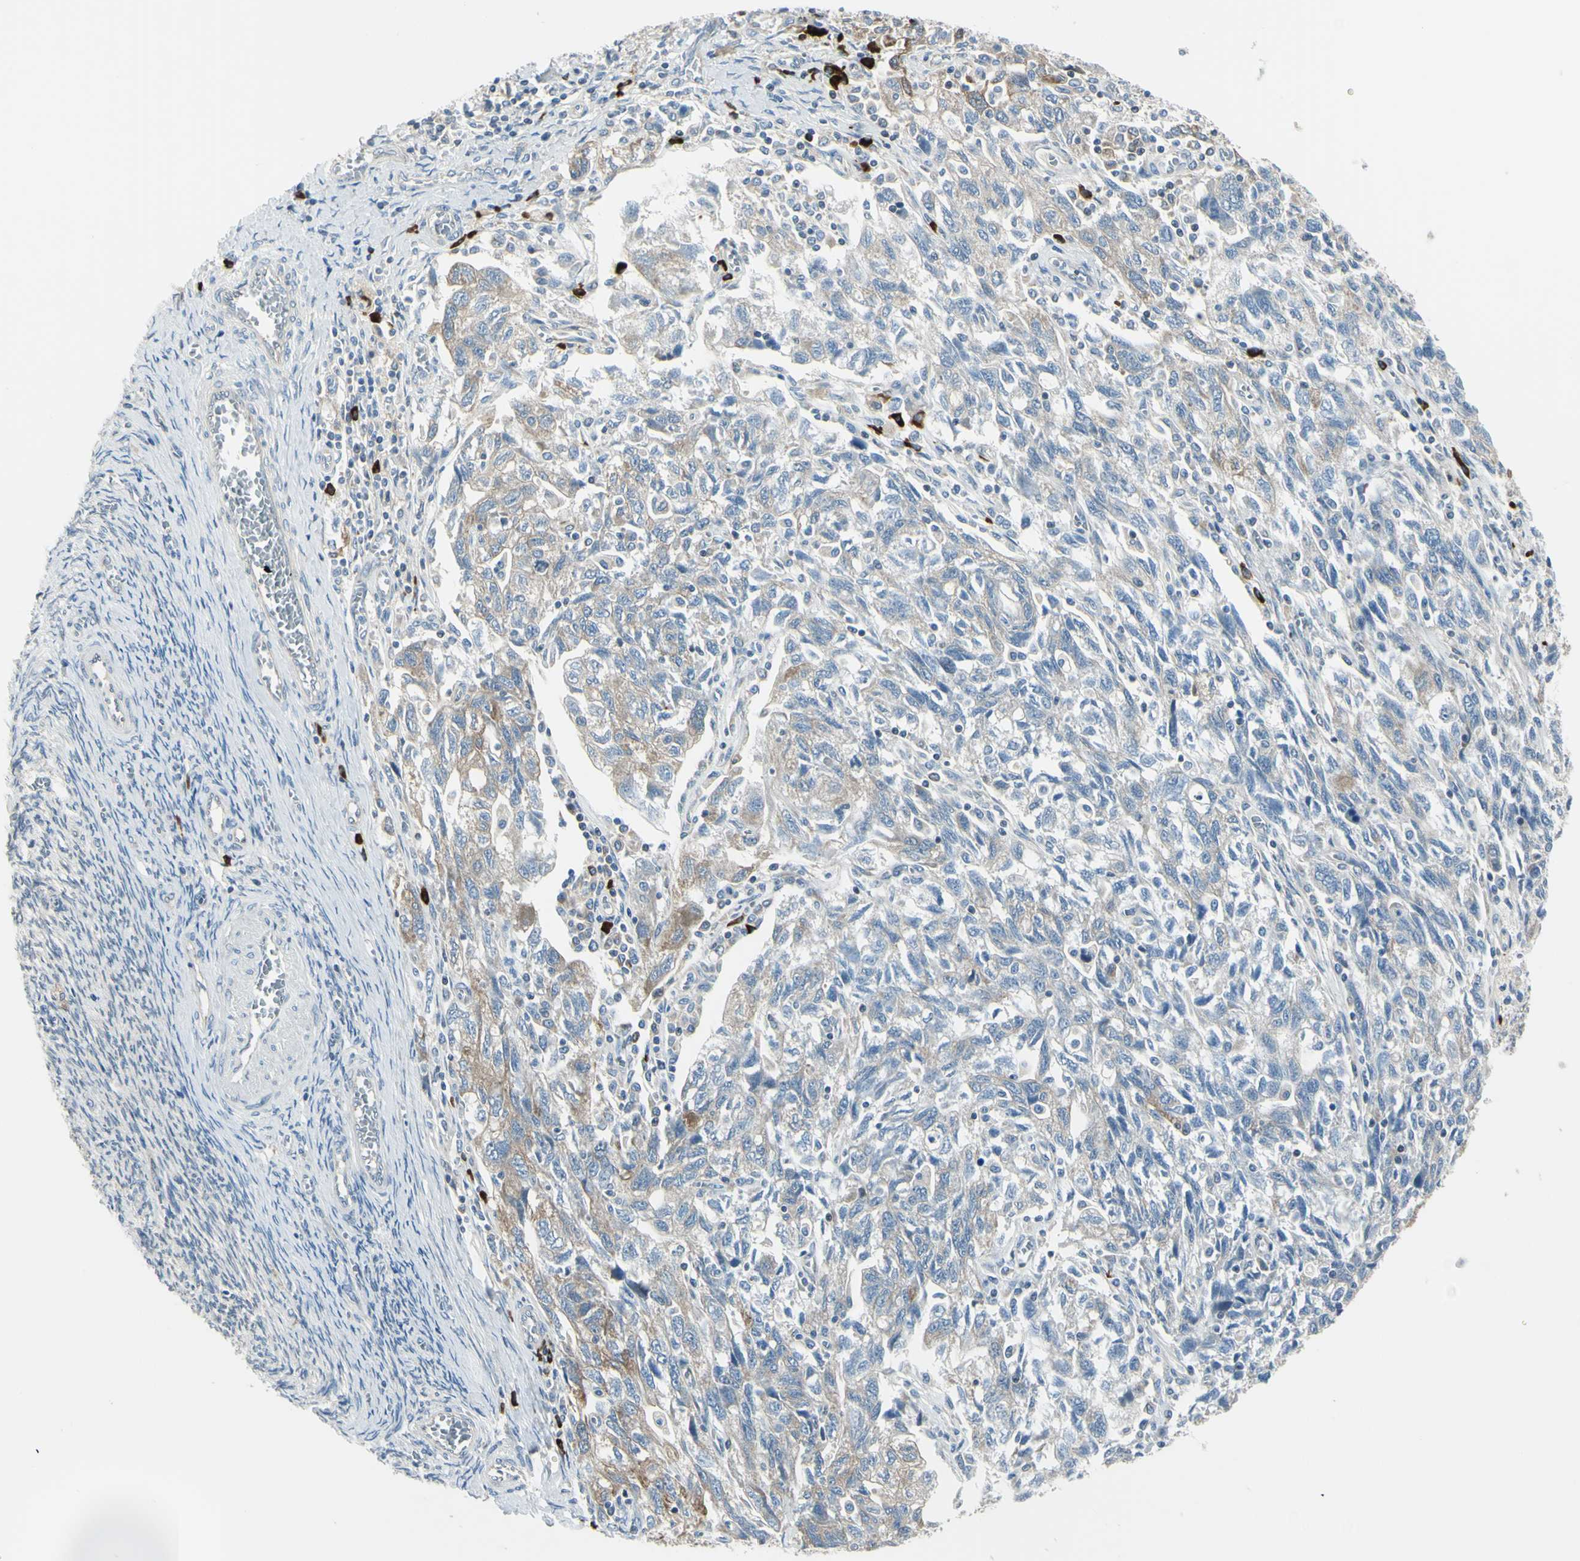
{"staining": {"intensity": "weak", "quantity": ">75%", "location": "cytoplasmic/membranous"}, "tissue": "ovarian cancer", "cell_type": "Tumor cells", "image_type": "cancer", "snomed": [{"axis": "morphology", "description": "Carcinoma, NOS"}, {"axis": "morphology", "description": "Cystadenocarcinoma, serous, NOS"}, {"axis": "topography", "description": "Ovary"}], "caption": "This is a micrograph of immunohistochemistry staining of ovarian cancer, which shows weak expression in the cytoplasmic/membranous of tumor cells.", "gene": "SELENOS", "patient": {"sex": "female", "age": 69}}